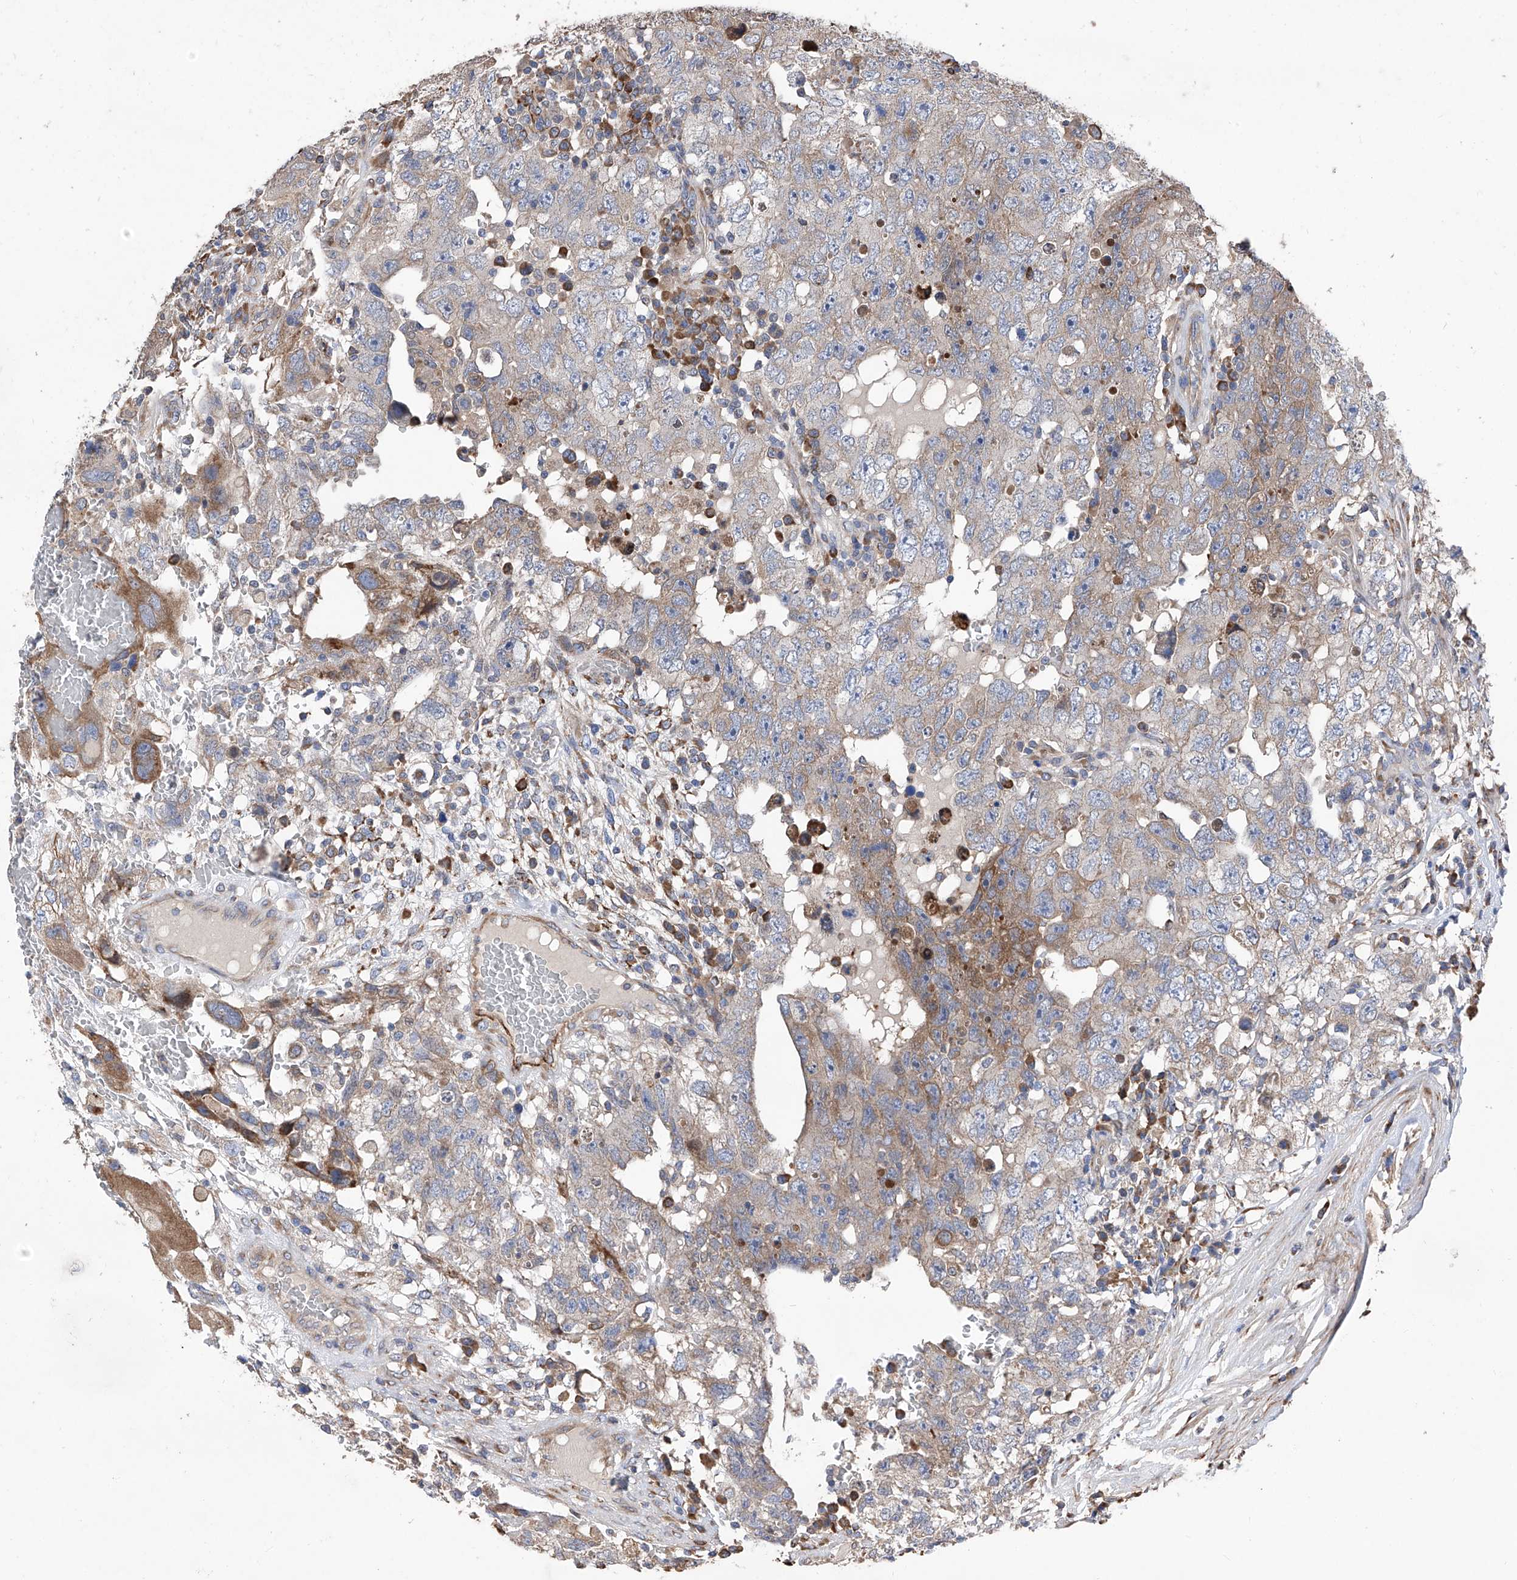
{"staining": {"intensity": "weak", "quantity": ">75%", "location": "cytoplasmic/membranous"}, "tissue": "testis cancer", "cell_type": "Tumor cells", "image_type": "cancer", "snomed": [{"axis": "morphology", "description": "Carcinoma, Embryonal, NOS"}, {"axis": "topography", "description": "Testis"}], "caption": "Testis cancer (embryonal carcinoma) tissue exhibits weak cytoplasmic/membranous expression in approximately >75% of tumor cells Ihc stains the protein of interest in brown and the nuclei are stained blue.", "gene": "INPP5B", "patient": {"sex": "male", "age": 26}}